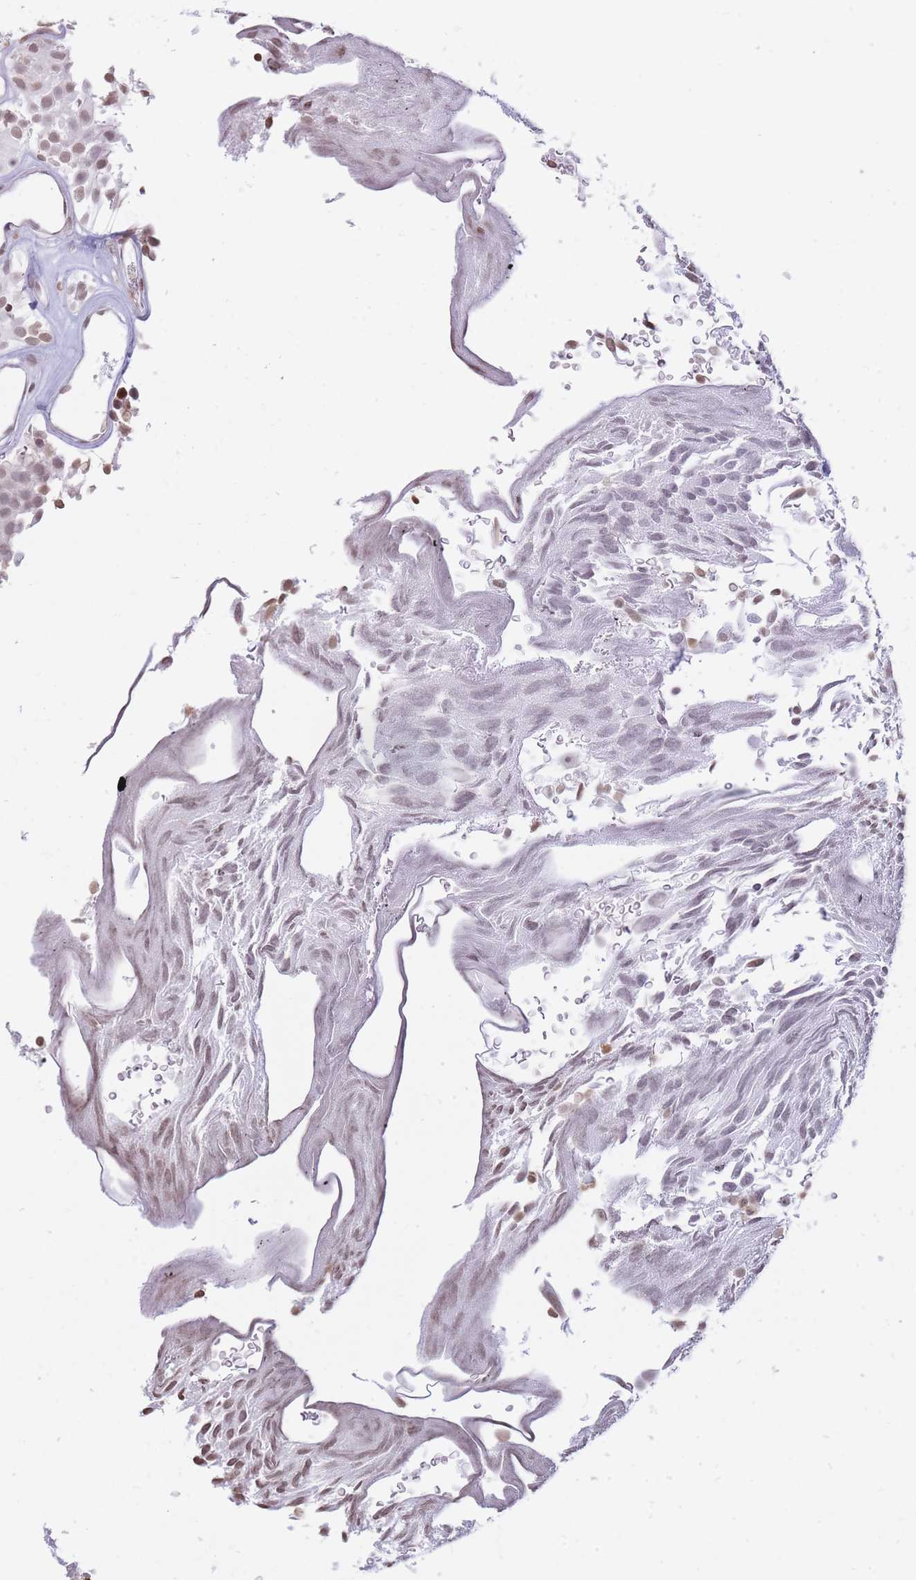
{"staining": {"intensity": "weak", "quantity": ">75%", "location": "nuclear"}, "tissue": "urothelial cancer", "cell_type": "Tumor cells", "image_type": "cancer", "snomed": [{"axis": "morphology", "description": "Urothelial carcinoma, Low grade"}, {"axis": "topography", "description": "Urinary bladder"}], "caption": "A micrograph of human urothelial cancer stained for a protein shows weak nuclear brown staining in tumor cells.", "gene": "SHISAL1", "patient": {"sex": "male", "age": 78}}